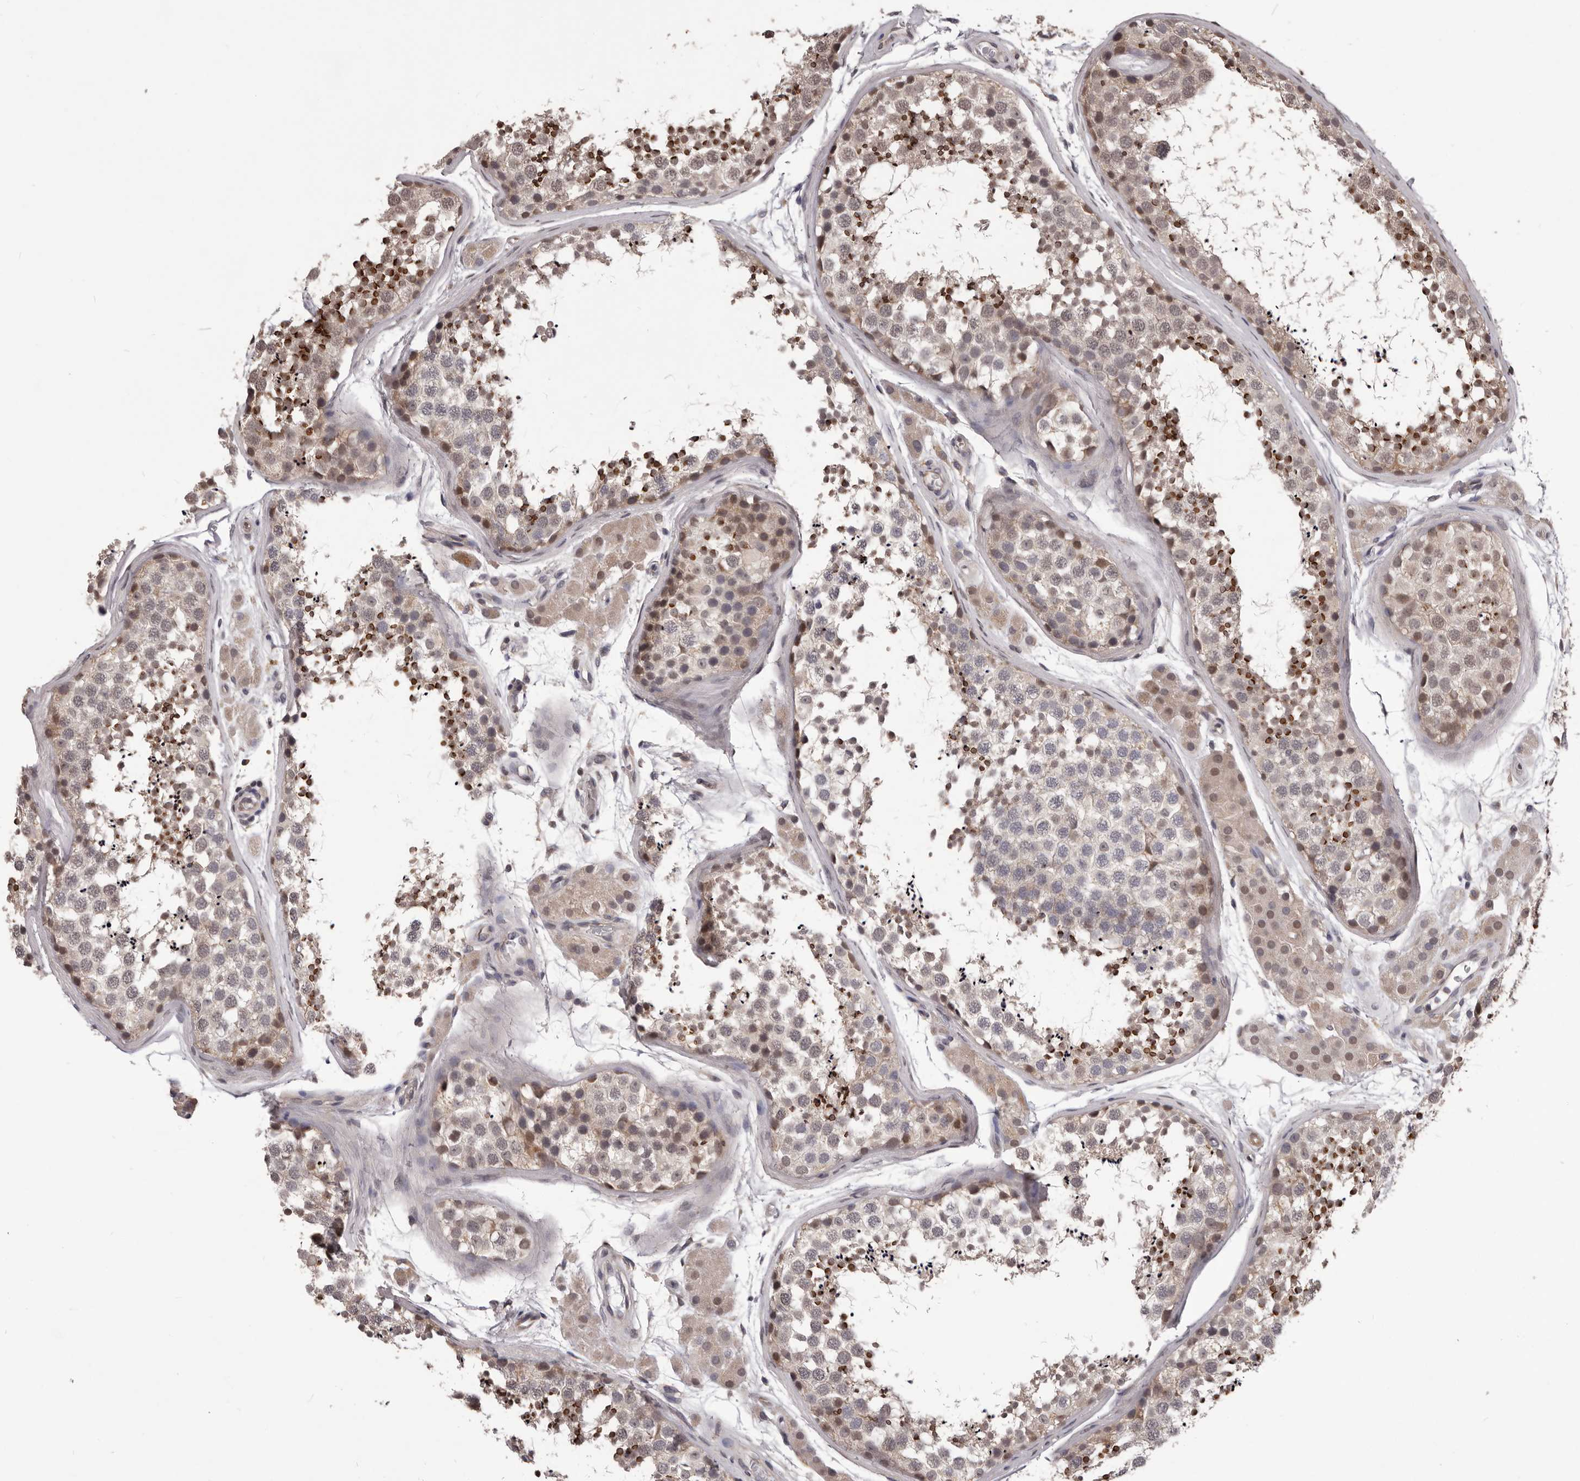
{"staining": {"intensity": "strong", "quantity": "<25%", "location": "cytoplasmic/membranous"}, "tissue": "testis", "cell_type": "Cells in seminiferous ducts", "image_type": "normal", "snomed": [{"axis": "morphology", "description": "Normal tissue, NOS"}, {"axis": "topography", "description": "Testis"}], "caption": "IHC of normal human testis shows medium levels of strong cytoplasmic/membranous staining in approximately <25% of cells in seminiferous ducts. The staining was performed using DAB to visualize the protein expression in brown, while the nuclei were stained in blue with hematoxylin (Magnification: 20x).", "gene": "CELF3", "patient": {"sex": "male", "age": 56}}